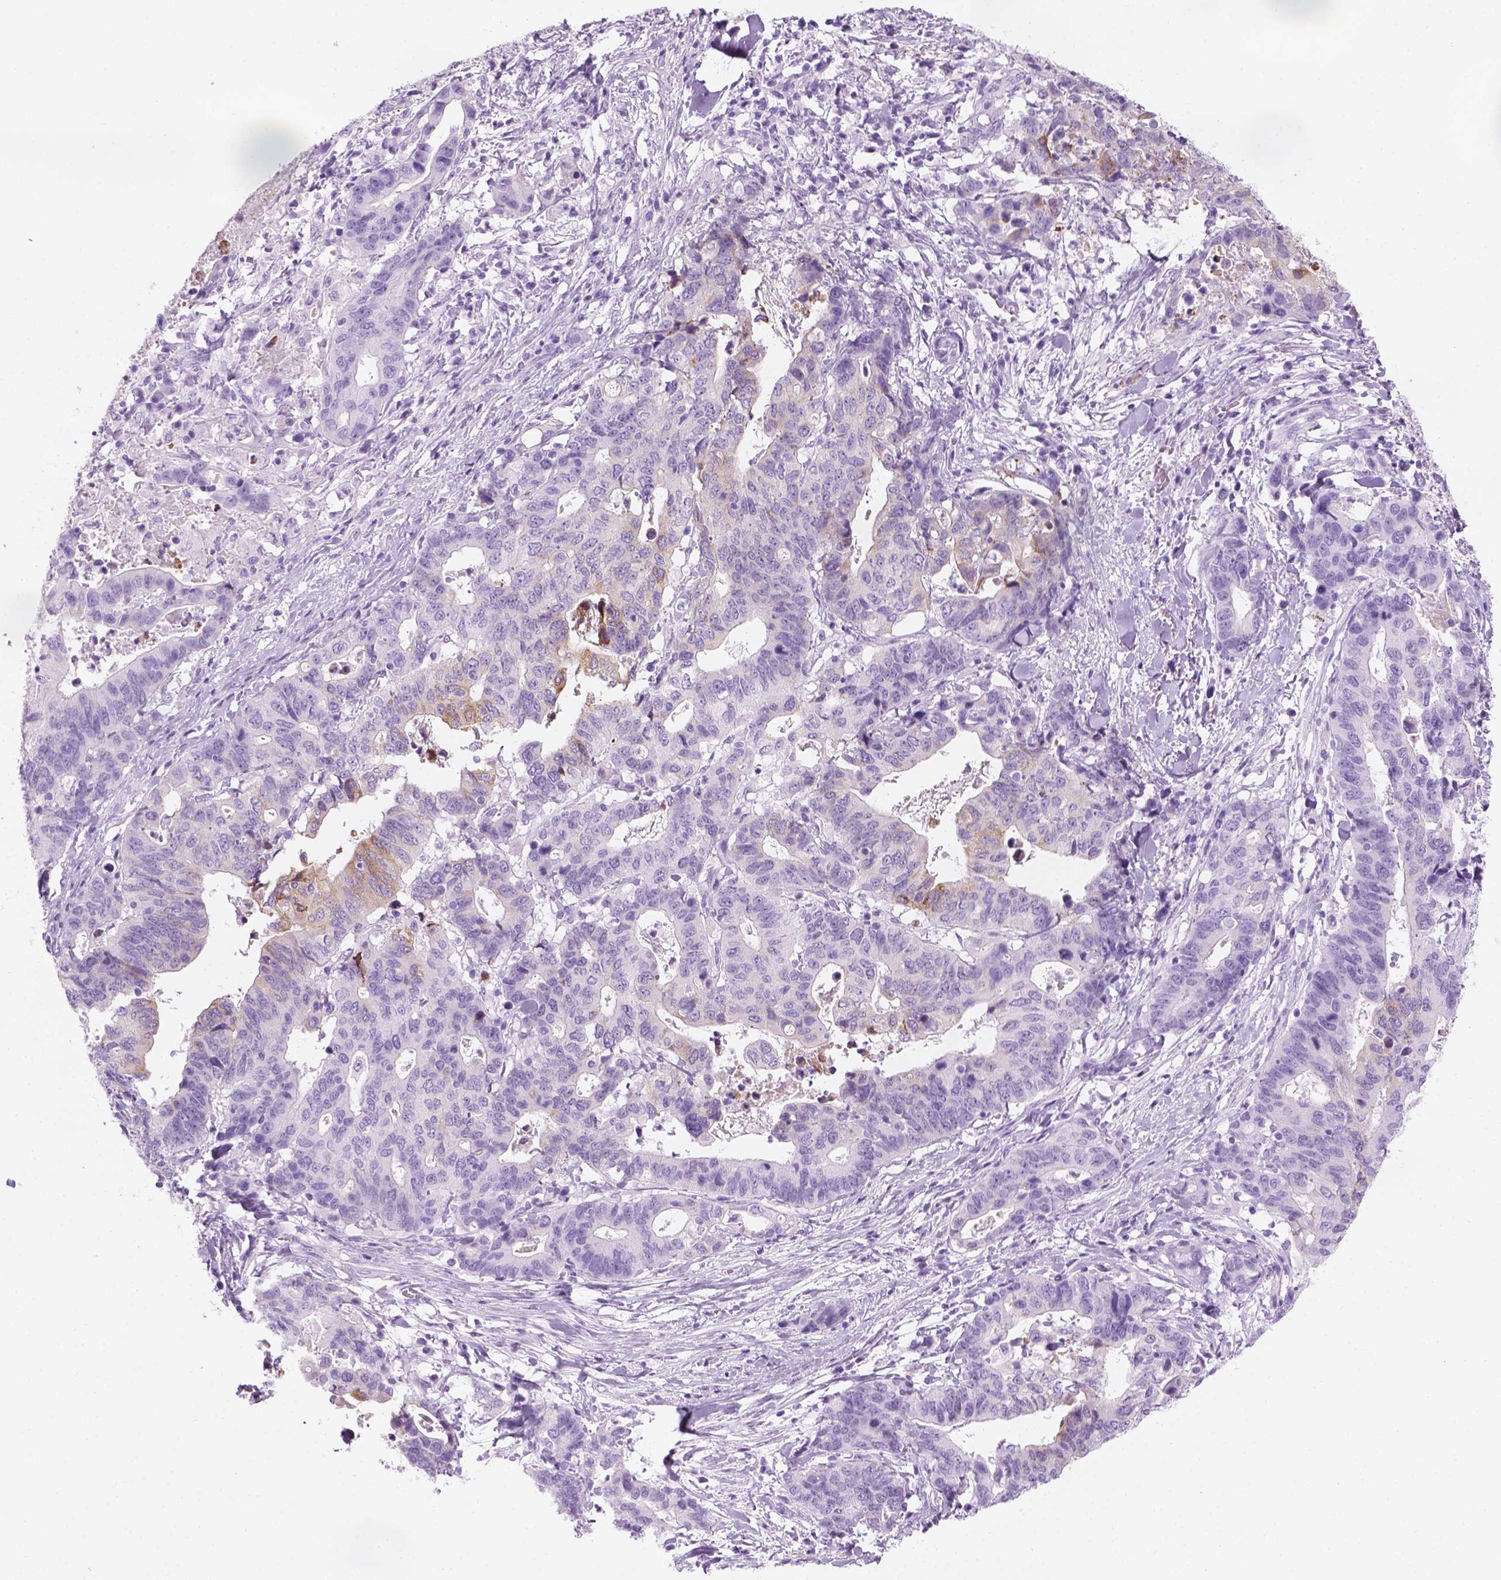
{"staining": {"intensity": "moderate", "quantity": "<25%", "location": "cytoplasmic/membranous"}, "tissue": "stomach cancer", "cell_type": "Tumor cells", "image_type": "cancer", "snomed": [{"axis": "morphology", "description": "Adenocarcinoma, NOS"}, {"axis": "topography", "description": "Stomach, upper"}], "caption": "Human adenocarcinoma (stomach) stained with a brown dye shows moderate cytoplasmic/membranous positive staining in approximately <25% of tumor cells.", "gene": "TTC29", "patient": {"sex": "female", "age": 67}}